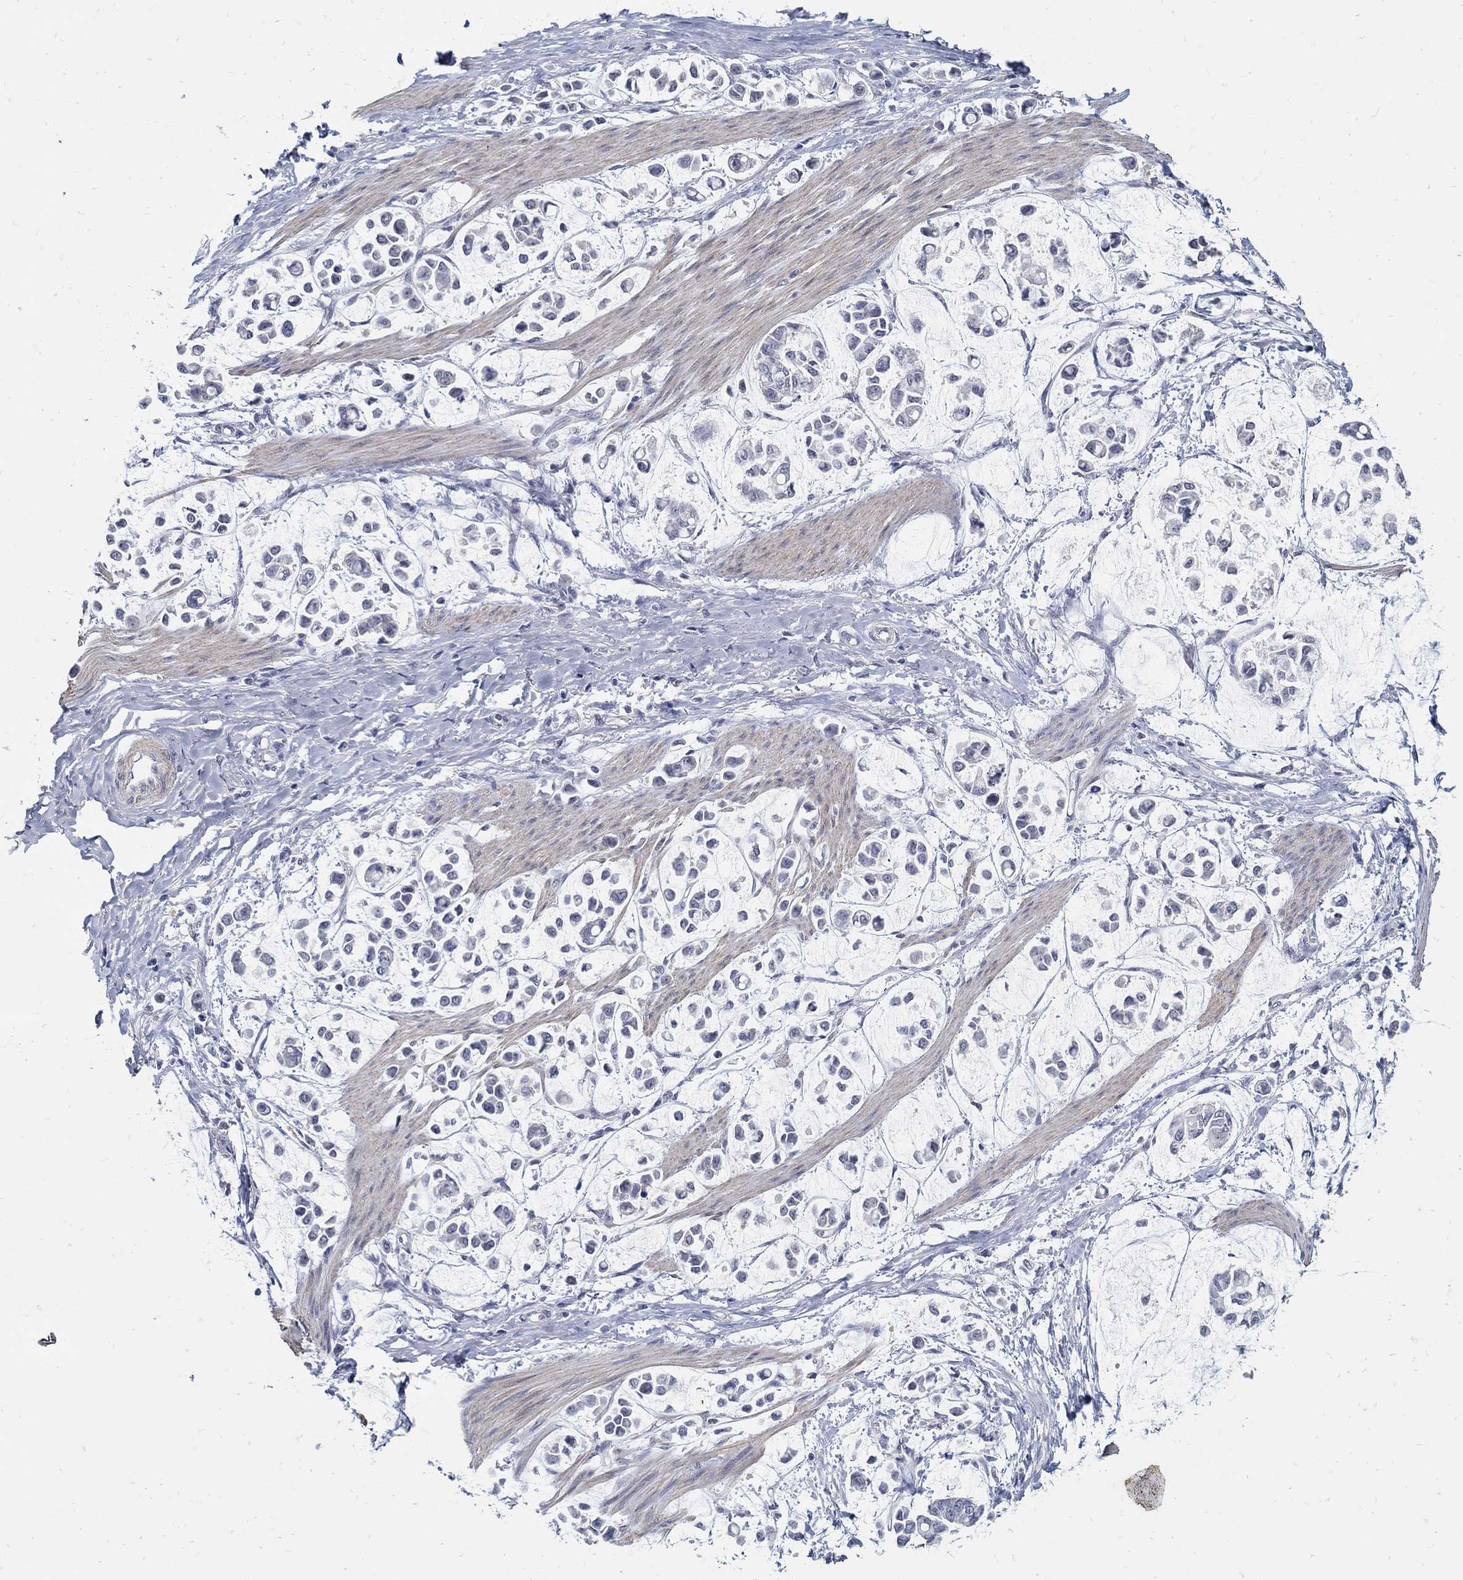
{"staining": {"intensity": "negative", "quantity": "none", "location": "none"}, "tissue": "stomach cancer", "cell_type": "Tumor cells", "image_type": "cancer", "snomed": [{"axis": "morphology", "description": "Adenocarcinoma, NOS"}, {"axis": "topography", "description": "Stomach"}], "caption": "Human stomach adenocarcinoma stained for a protein using immunohistochemistry (IHC) exhibits no staining in tumor cells.", "gene": "USP29", "patient": {"sex": "male", "age": 82}}